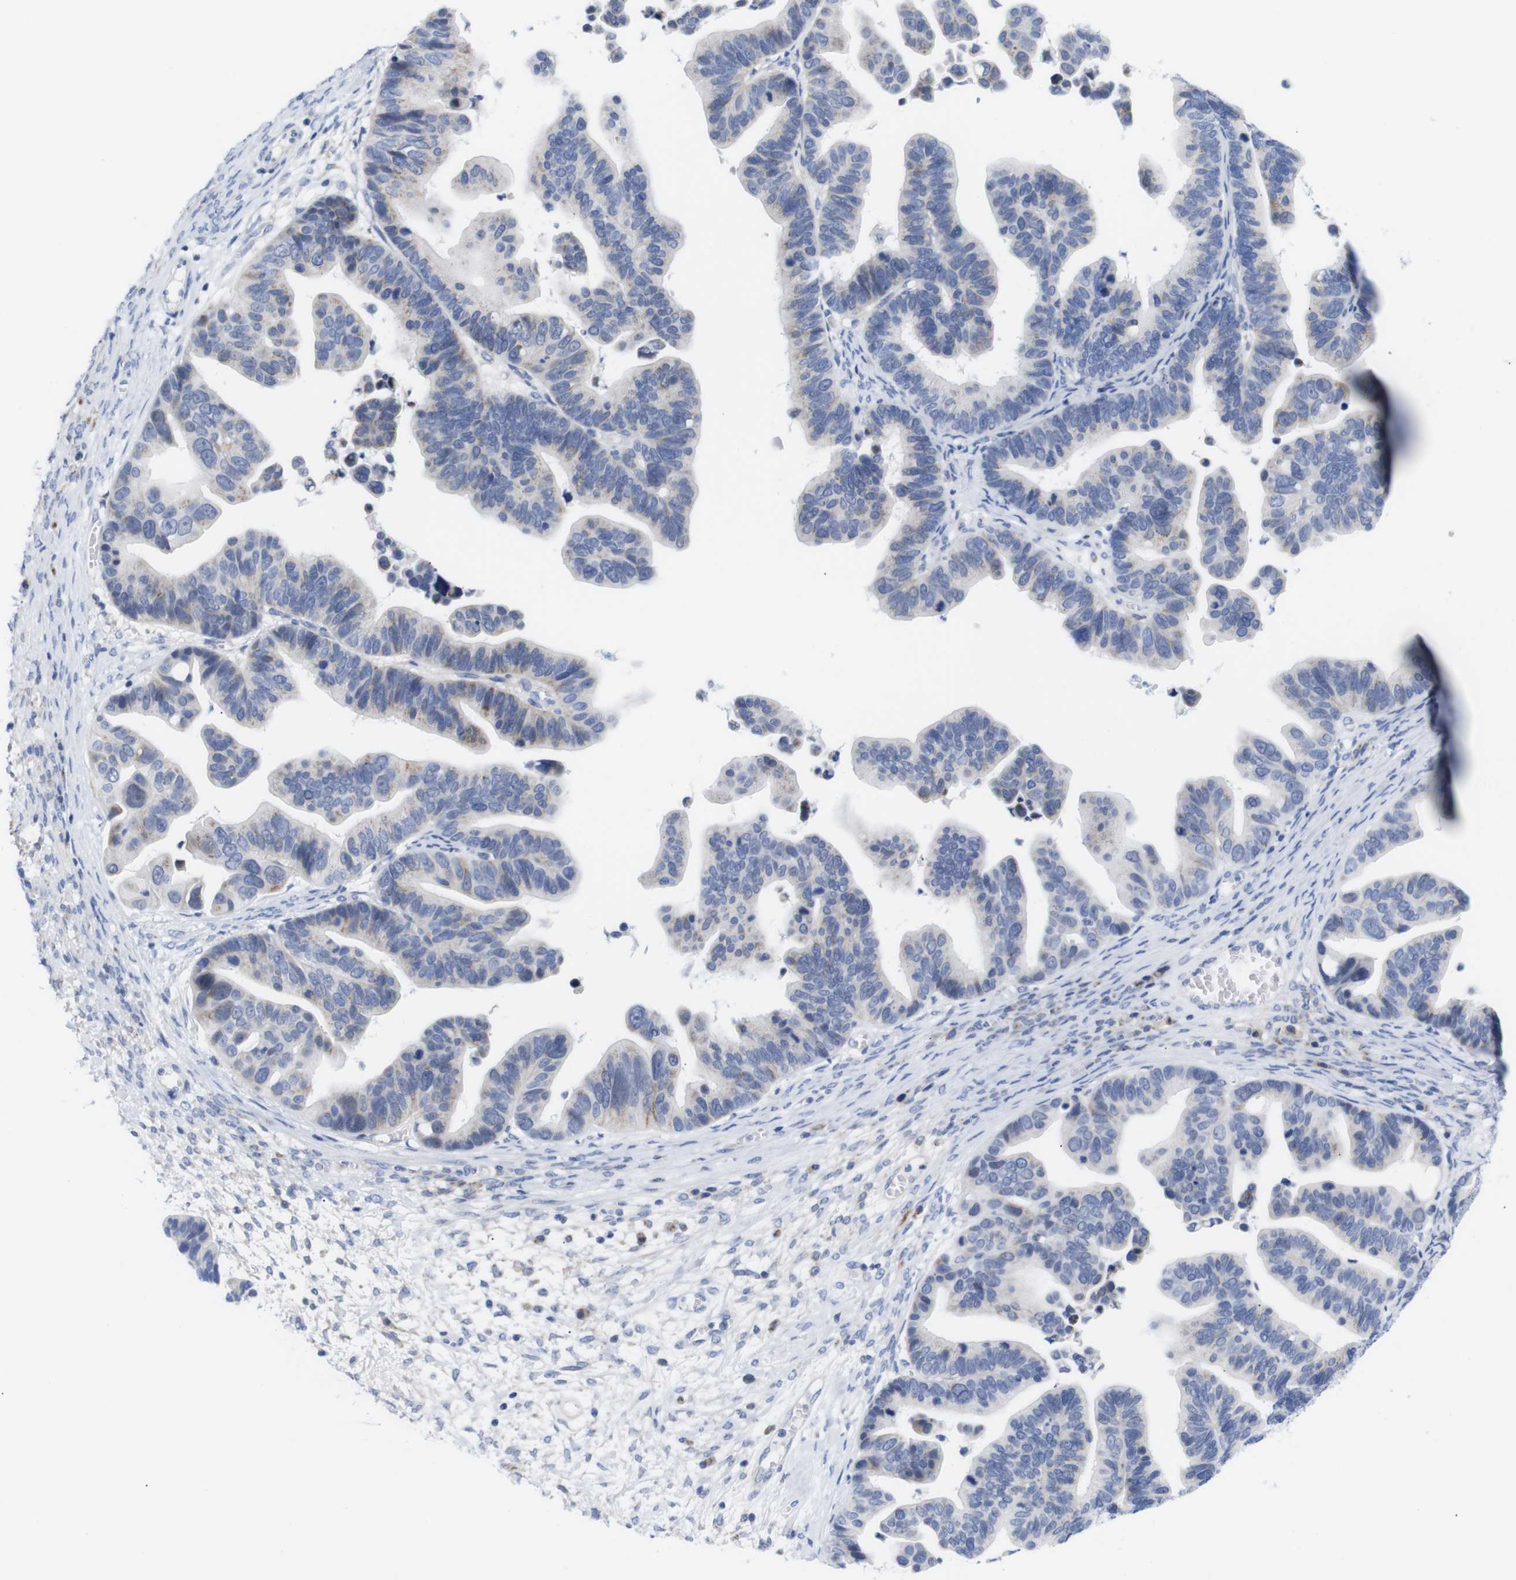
{"staining": {"intensity": "negative", "quantity": "none", "location": "none"}, "tissue": "ovarian cancer", "cell_type": "Tumor cells", "image_type": "cancer", "snomed": [{"axis": "morphology", "description": "Cystadenocarcinoma, serous, NOS"}, {"axis": "topography", "description": "Ovary"}], "caption": "Immunohistochemistry of human ovarian serous cystadenocarcinoma shows no positivity in tumor cells.", "gene": "LRRC55", "patient": {"sex": "female", "age": 56}}